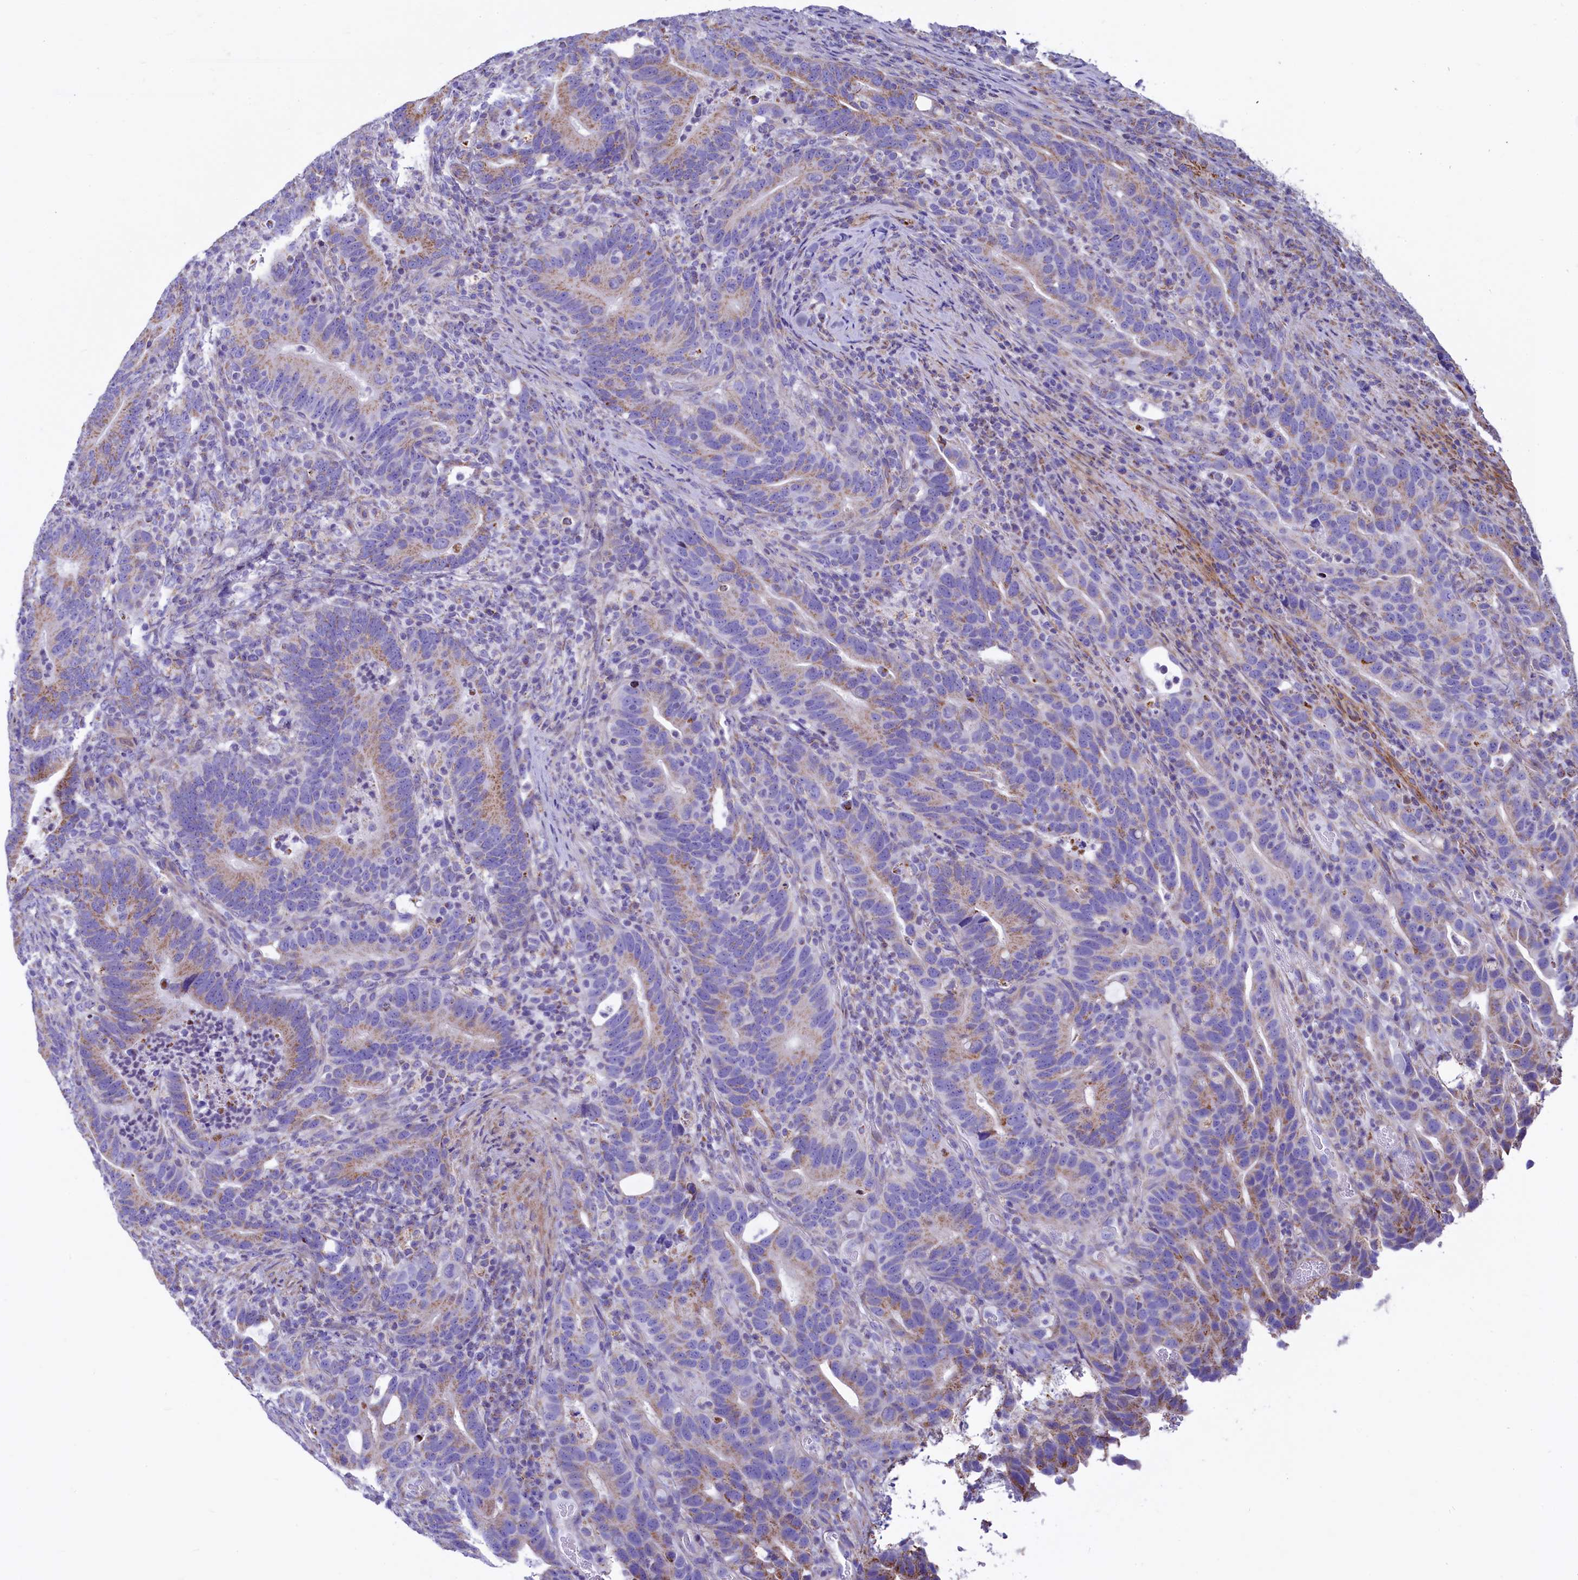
{"staining": {"intensity": "moderate", "quantity": "25%-75%", "location": "cytoplasmic/membranous"}, "tissue": "colorectal cancer", "cell_type": "Tumor cells", "image_type": "cancer", "snomed": [{"axis": "morphology", "description": "Adenocarcinoma, NOS"}, {"axis": "topography", "description": "Colon"}], "caption": "Human colorectal cancer (adenocarcinoma) stained for a protein (brown) shows moderate cytoplasmic/membranous positive positivity in about 25%-75% of tumor cells.", "gene": "VWCE", "patient": {"sex": "female", "age": 66}}